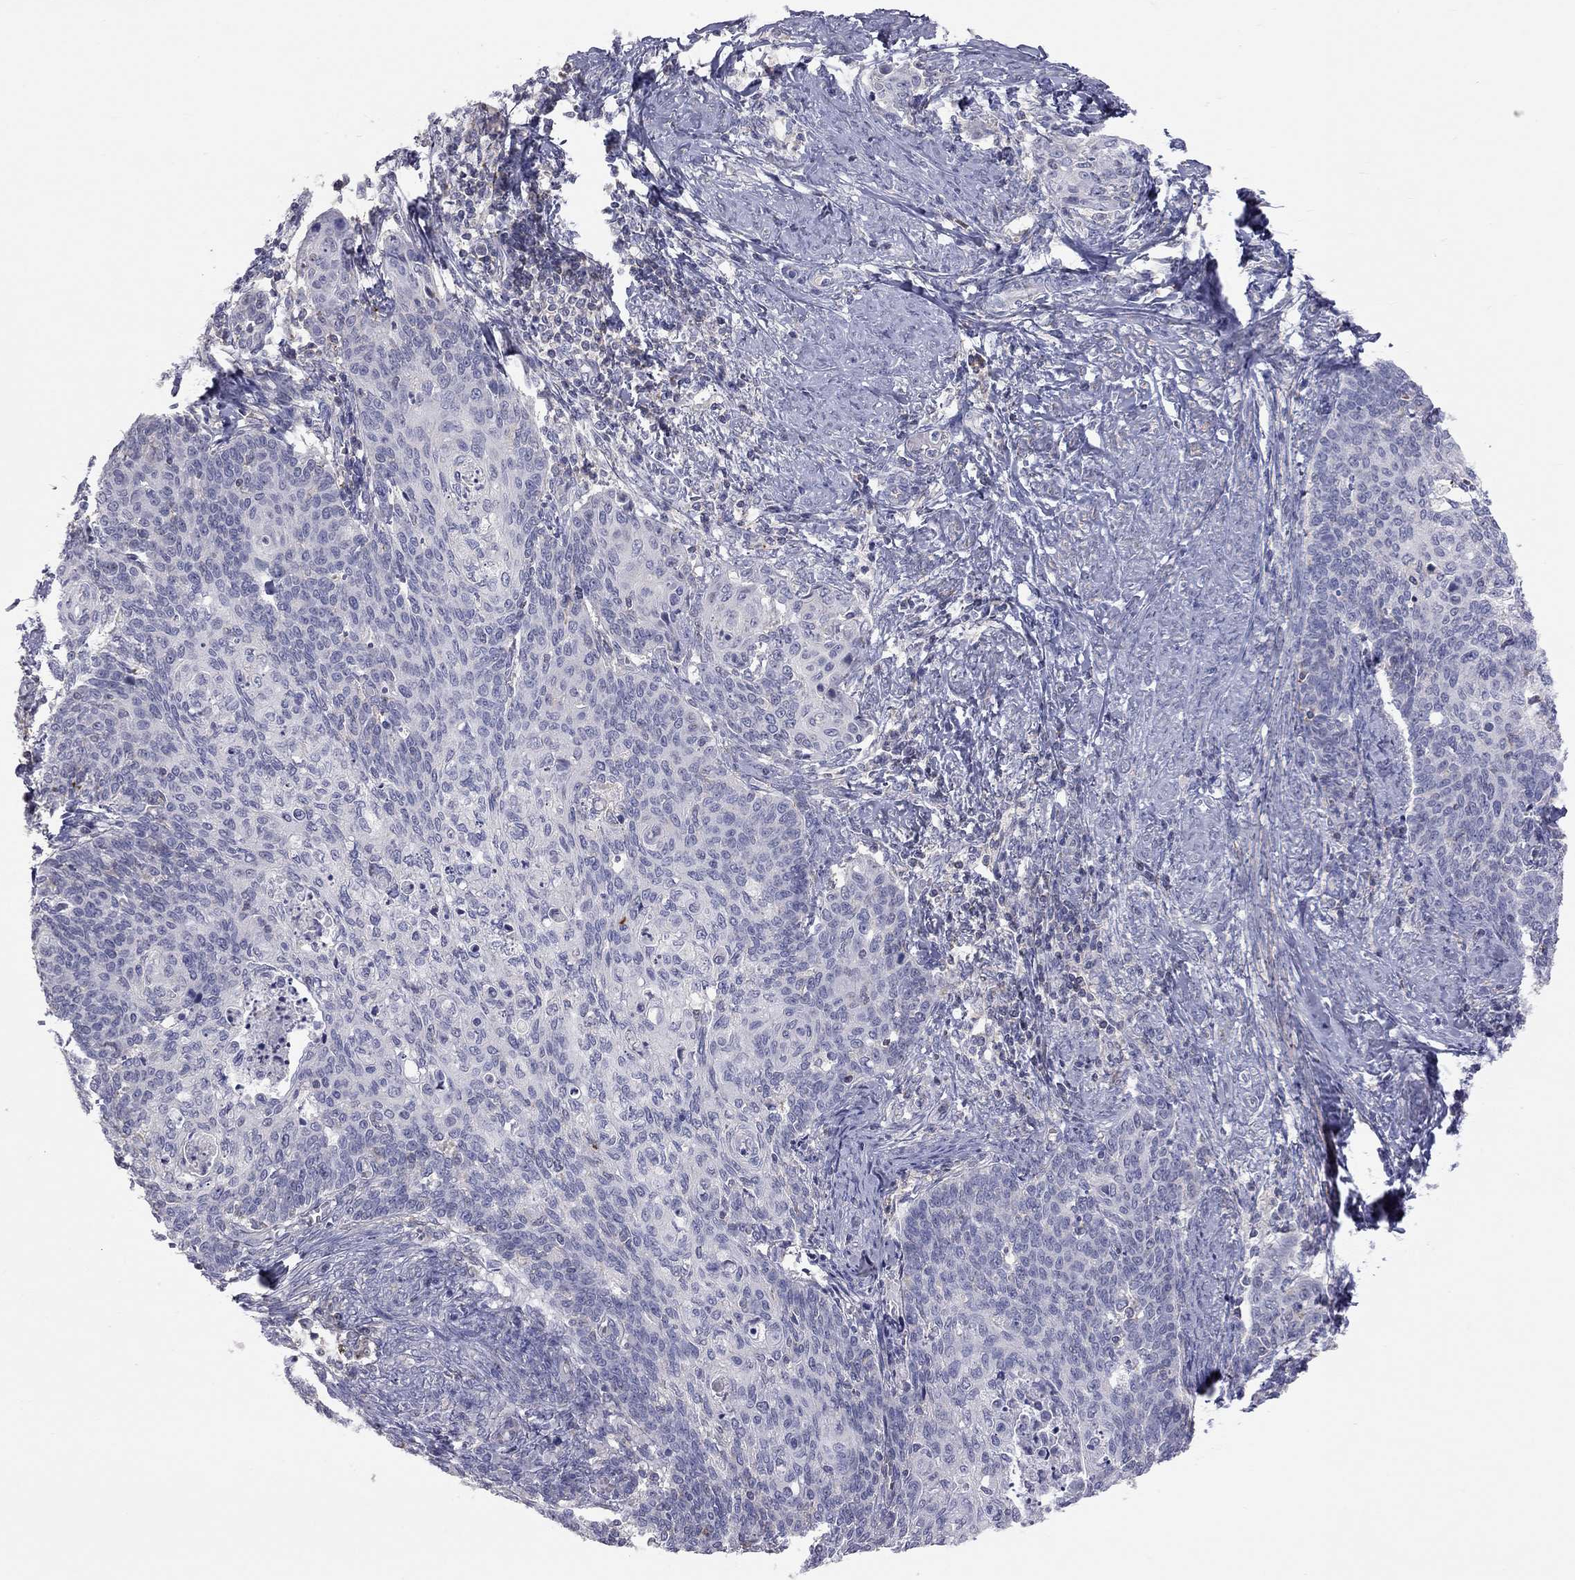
{"staining": {"intensity": "negative", "quantity": "none", "location": "none"}, "tissue": "cervical cancer", "cell_type": "Tumor cells", "image_type": "cancer", "snomed": [{"axis": "morphology", "description": "Normal tissue, NOS"}, {"axis": "morphology", "description": "Squamous cell carcinoma, NOS"}, {"axis": "topography", "description": "Cervix"}], "caption": "Cervical cancer (squamous cell carcinoma) stained for a protein using immunohistochemistry demonstrates no positivity tumor cells.", "gene": "ADCYAP1", "patient": {"sex": "female", "age": 39}}